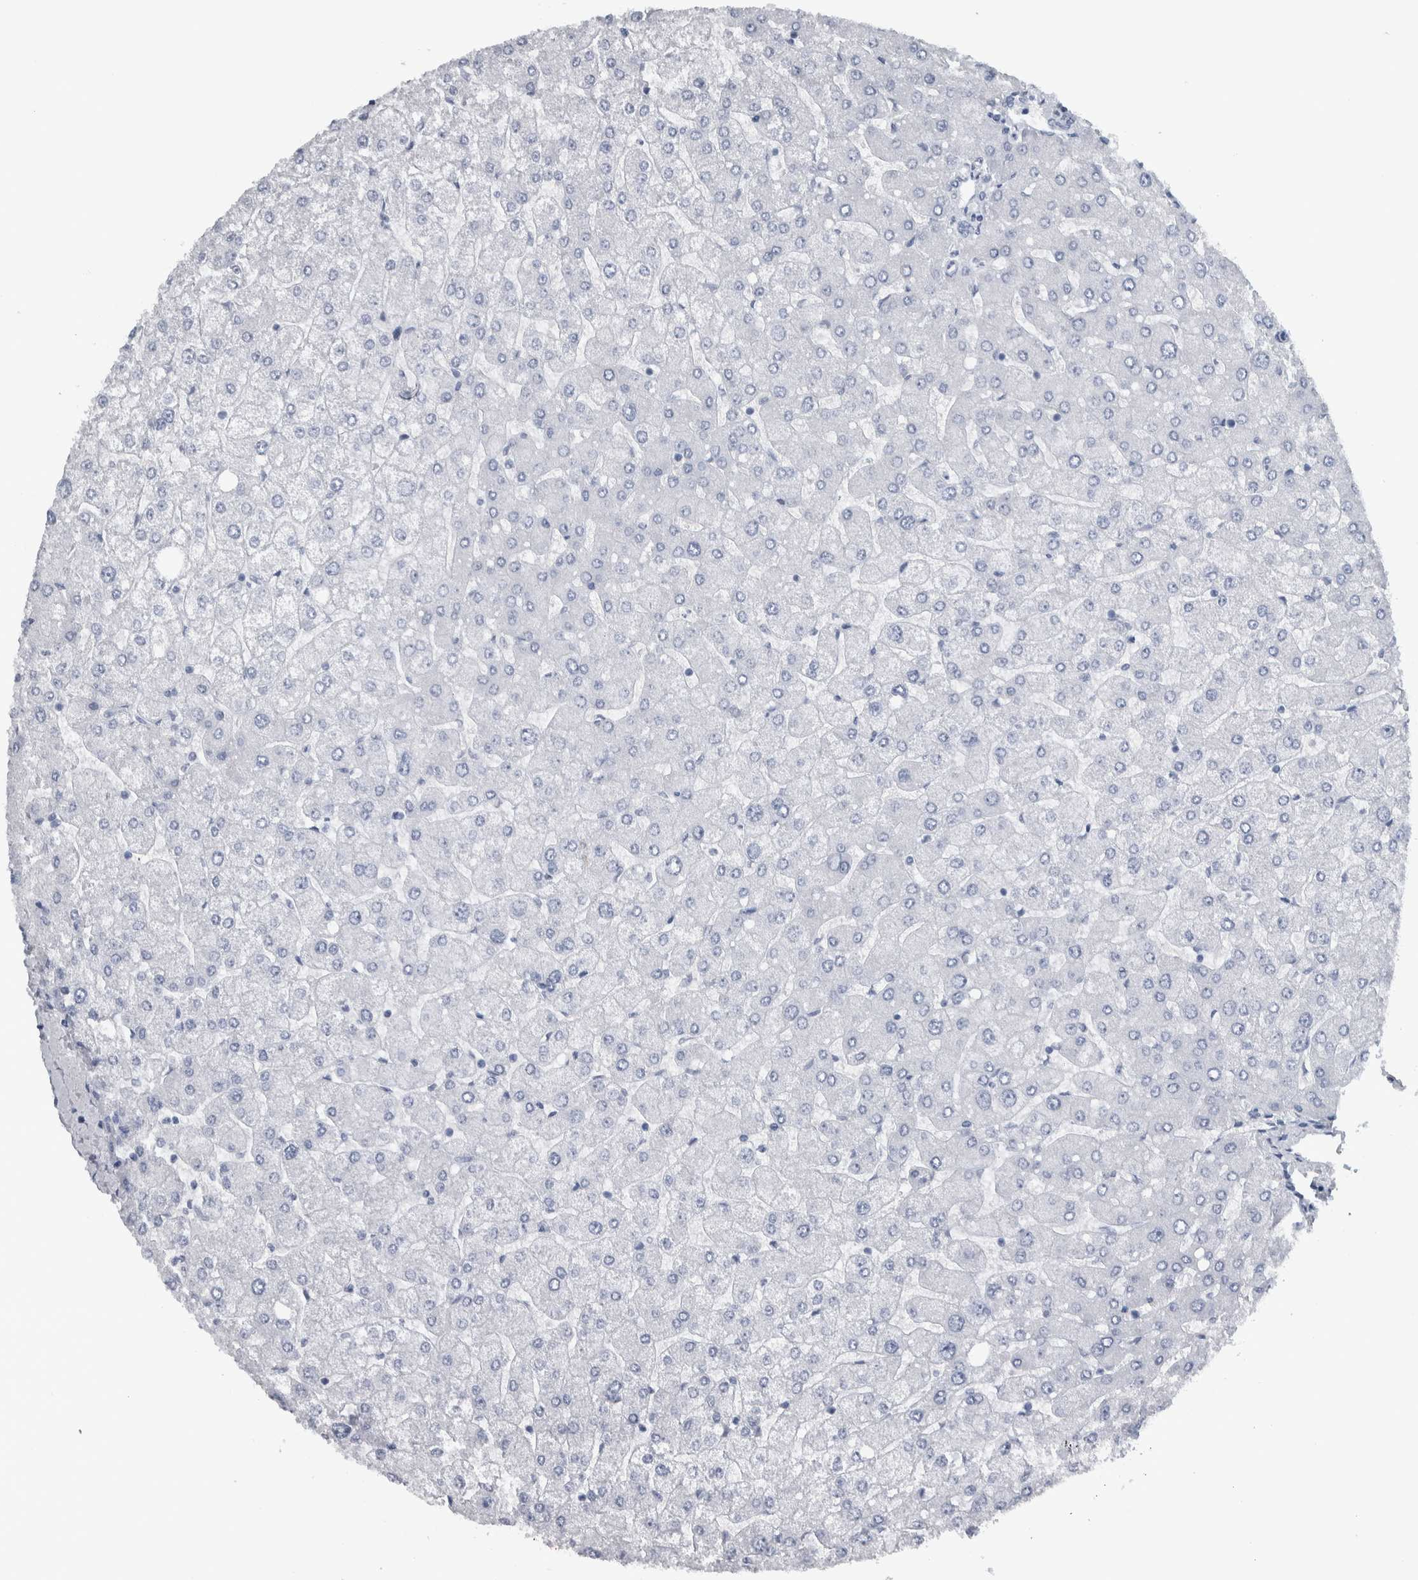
{"staining": {"intensity": "negative", "quantity": "none", "location": "none"}, "tissue": "liver", "cell_type": "Cholangiocytes", "image_type": "normal", "snomed": [{"axis": "morphology", "description": "Normal tissue, NOS"}, {"axis": "topography", "description": "Liver"}], "caption": "DAB (3,3'-diaminobenzidine) immunohistochemical staining of unremarkable liver shows no significant staining in cholangiocytes.", "gene": "CDH17", "patient": {"sex": "male", "age": 55}}